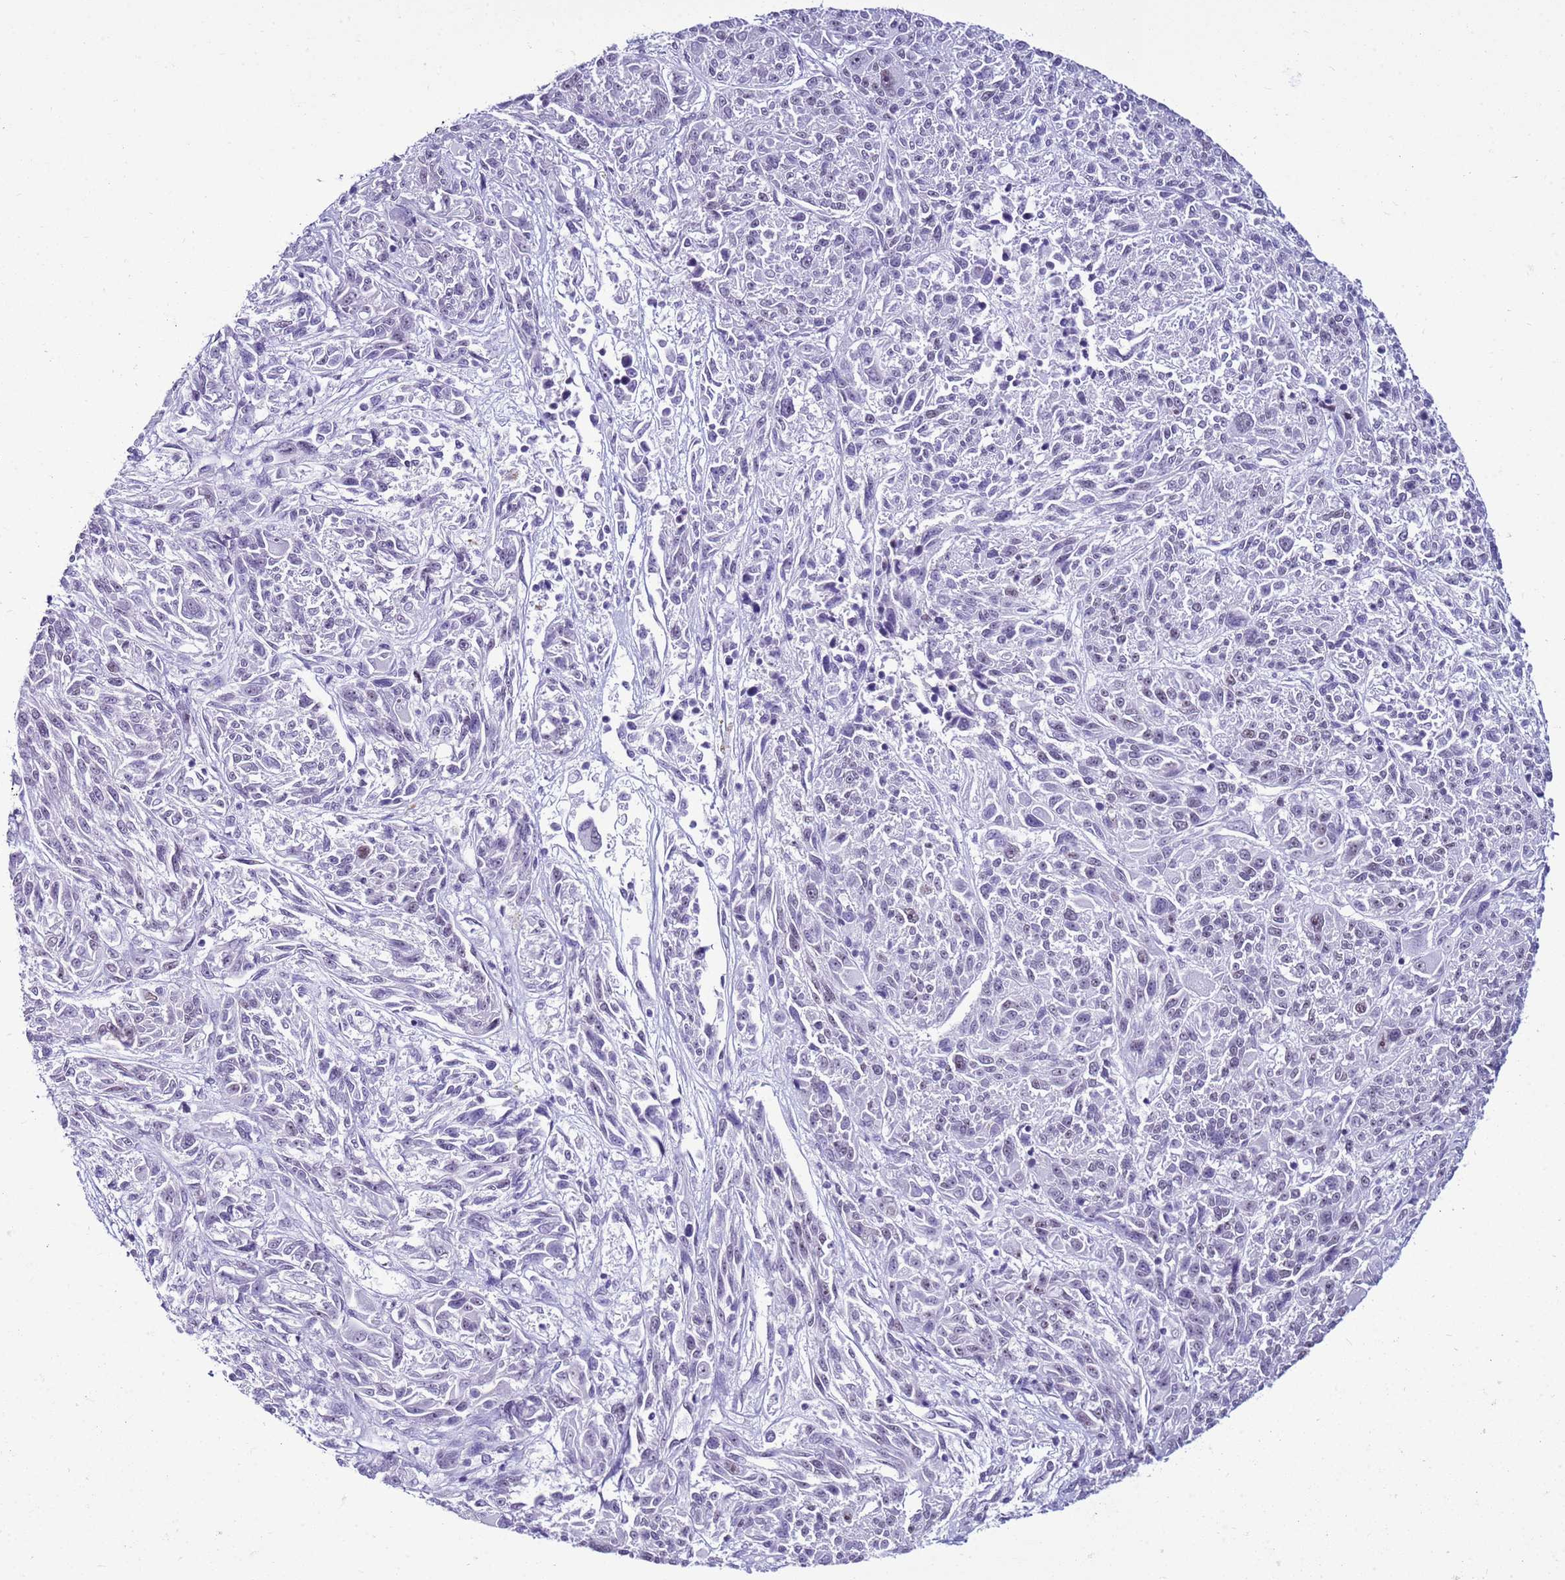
{"staining": {"intensity": "negative", "quantity": "none", "location": "none"}, "tissue": "melanoma", "cell_type": "Tumor cells", "image_type": "cancer", "snomed": [{"axis": "morphology", "description": "Malignant melanoma, NOS"}, {"axis": "topography", "description": "Skin"}], "caption": "Tumor cells are negative for protein expression in human melanoma.", "gene": "DHX15", "patient": {"sex": "male", "age": 53}}